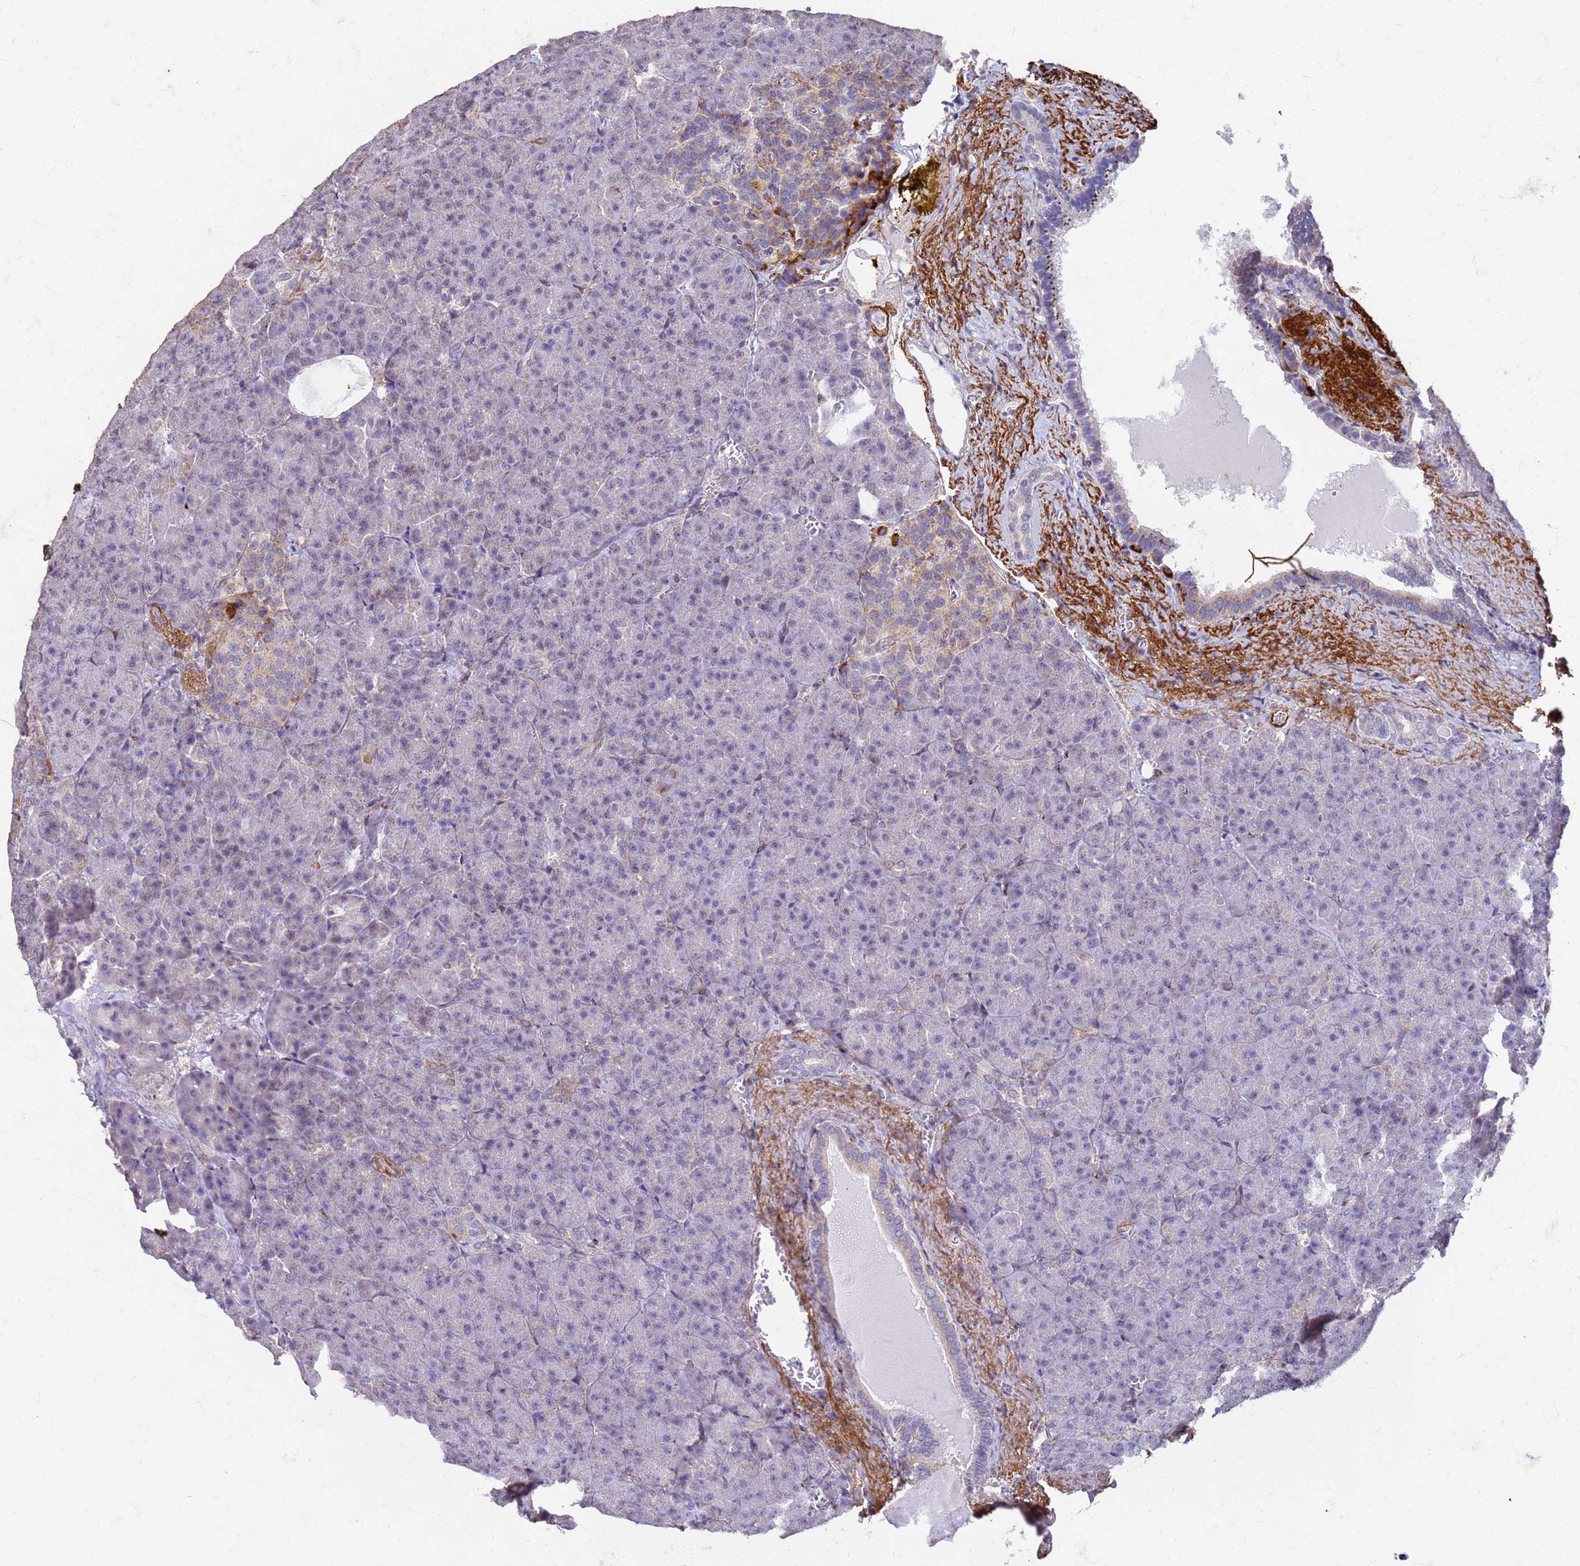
{"staining": {"intensity": "weak", "quantity": "<25%", "location": "cytoplasmic/membranous"}, "tissue": "pancreas", "cell_type": "Exocrine glandular cells", "image_type": "normal", "snomed": [{"axis": "morphology", "description": "Normal tissue, NOS"}, {"axis": "topography", "description": "Pancreas"}], "caption": "A histopathology image of human pancreas is negative for staining in exocrine glandular cells. Brightfield microscopy of IHC stained with DAB (3,3'-diaminobenzidine) (brown) and hematoxylin (blue), captured at high magnification.", "gene": "SLC25A15", "patient": {"sex": "female", "age": 74}}